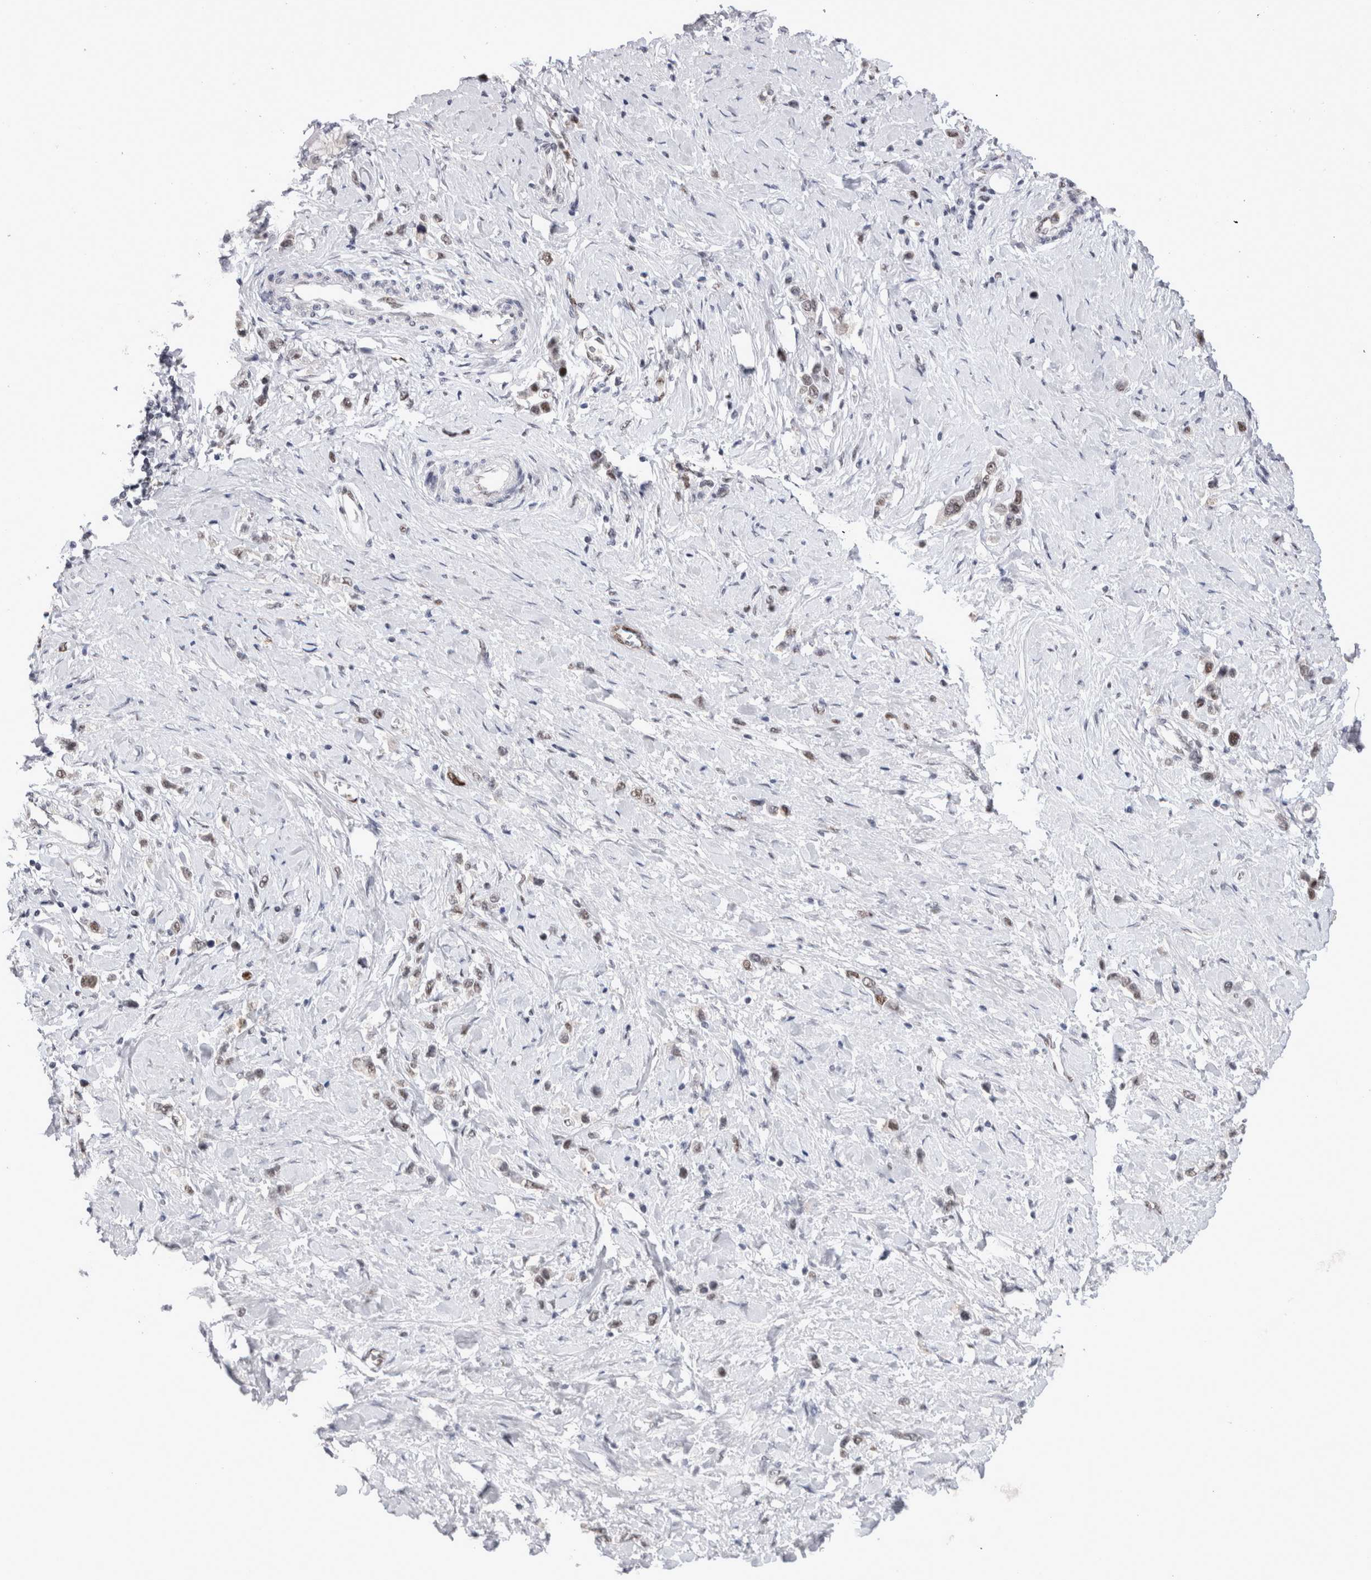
{"staining": {"intensity": "strong", "quantity": ">75%", "location": "nuclear"}, "tissue": "stomach cancer", "cell_type": "Tumor cells", "image_type": "cancer", "snomed": [{"axis": "morphology", "description": "Adenocarcinoma, NOS"}, {"axis": "topography", "description": "Stomach"}], "caption": "A high-resolution micrograph shows immunohistochemistry (IHC) staining of stomach adenocarcinoma, which displays strong nuclear expression in approximately >75% of tumor cells.", "gene": "RBM6", "patient": {"sex": "female", "age": 65}}